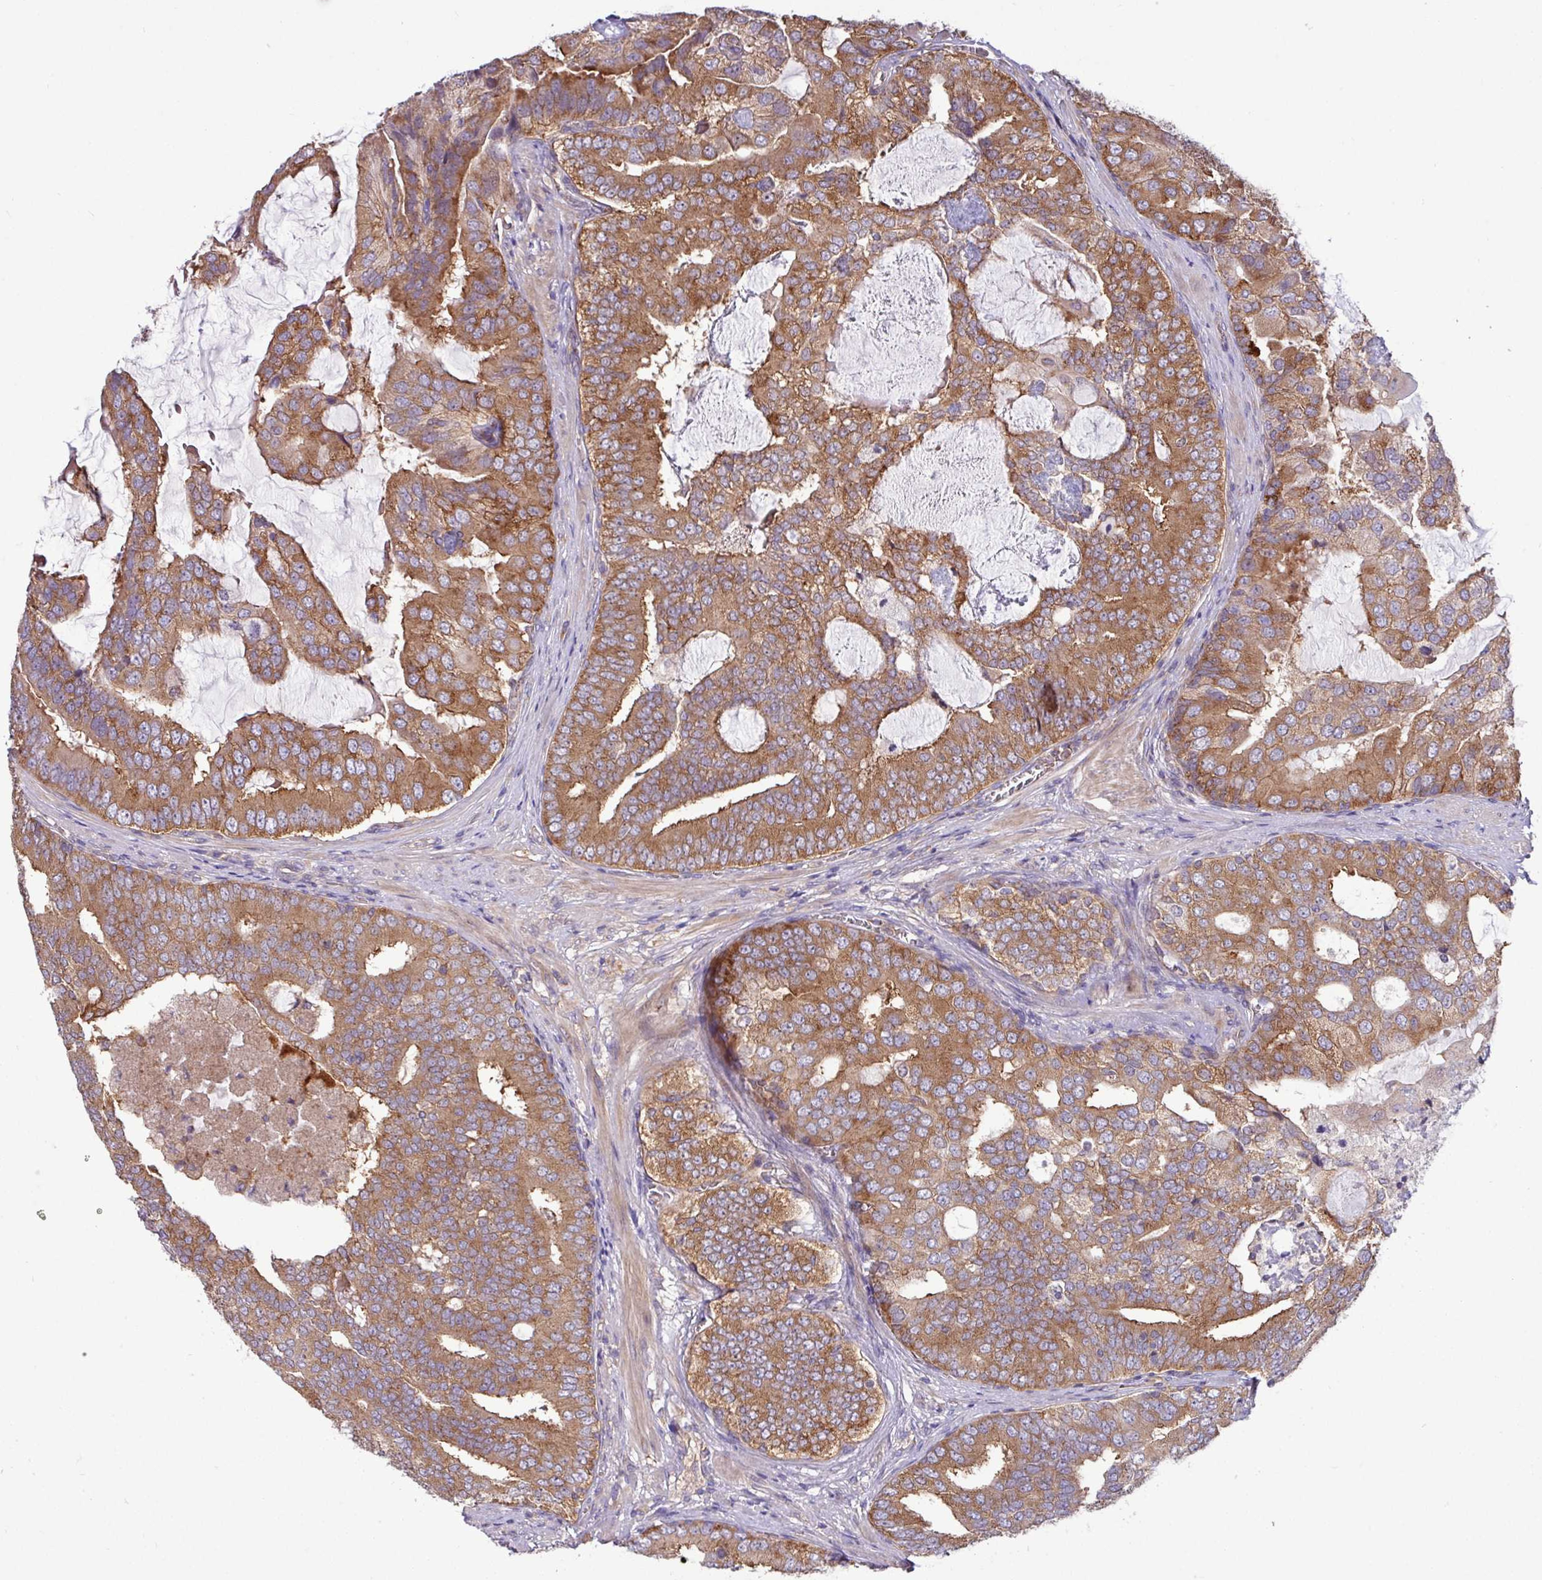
{"staining": {"intensity": "moderate", "quantity": ">75%", "location": "cytoplasmic/membranous"}, "tissue": "prostate cancer", "cell_type": "Tumor cells", "image_type": "cancer", "snomed": [{"axis": "morphology", "description": "Adenocarcinoma, High grade"}, {"axis": "topography", "description": "Prostate"}], "caption": "Brown immunohistochemical staining in prostate high-grade adenocarcinoma demonstrates moderate cytoplasmic/membranous positivity in about >75% of tumor cells.", "gene": "LSM12", "patient": {"sex": "male", "age": 55}}